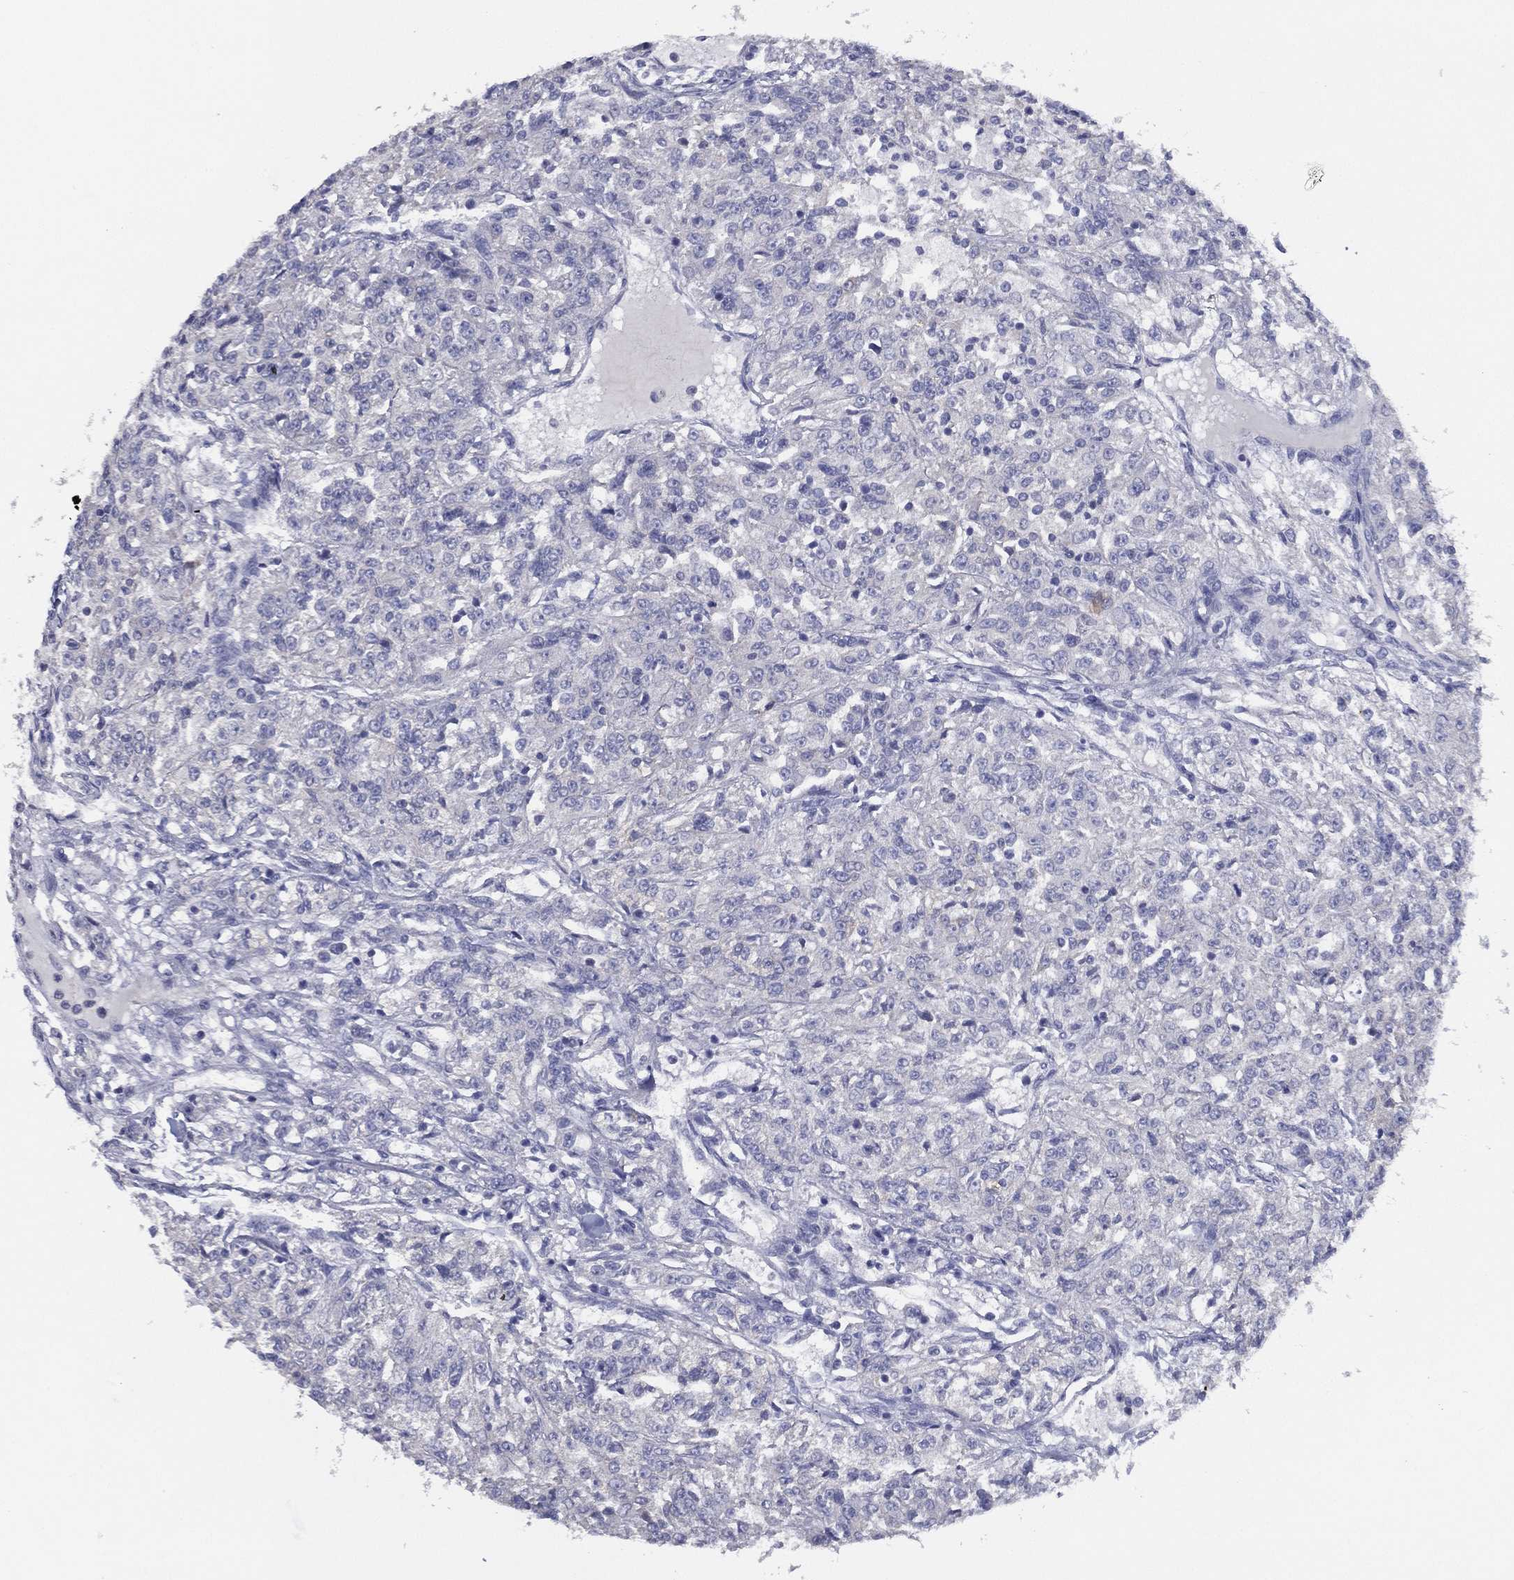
{"staining": {"intensity": "negative", "quantity": "none", "location": "none"}, "tissue": "renal cancer", "cell_type": "Tumor cells", "image_type": "cancer", "snomed": [{"axis": "morphology", "description": "Adenocarcinoma, NOS"}, {"axis": "topography", "description": "Kidney"}], "caption": "IHC image of neoplastic tissue: renal cancer (adenocarcinoma) stained with DAB shows no significant protein staining in tumor cells.", "gene": "SLC13A4", "patient": {"sex": "female", "age": 63}}